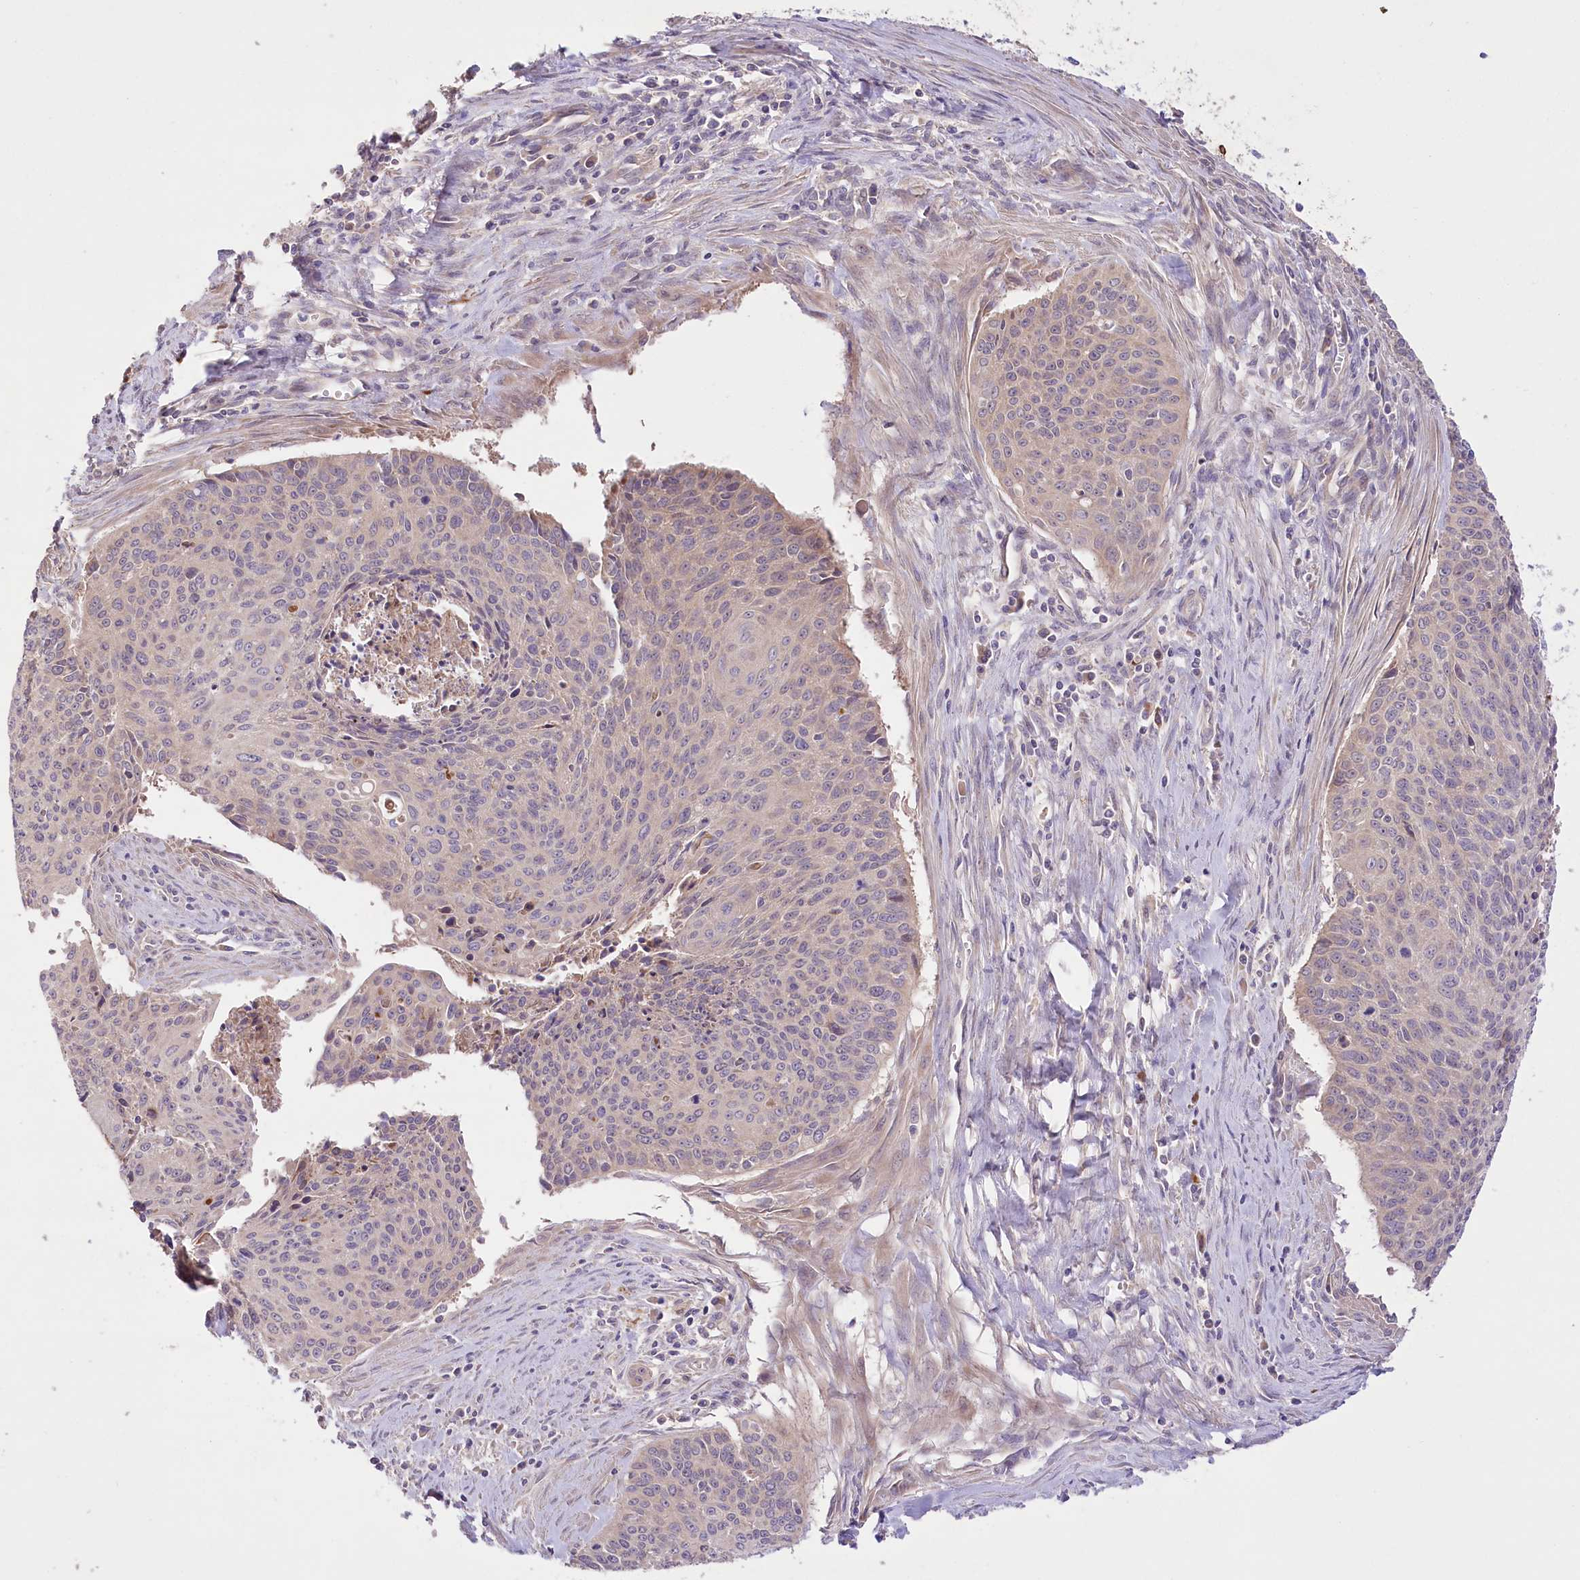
{"staining": {"intensity": "negative", "quantity": "none", "location": "none"}, "tissue": "cervical cancer", "cell_type": "Tumor cells", "image_type": "cancer", "snomed": [{"axis": "morphology", "description": "Squamous cell carcinoma, NOS"}, {"axis": "topography", "description": "Cervix"}], "caption": "Immunohistochemical staining of human cervical cancer displays no significant positivity in tumor cells.", "gene": "PBLD", "patient": {"sex": "female", "age": 55}}